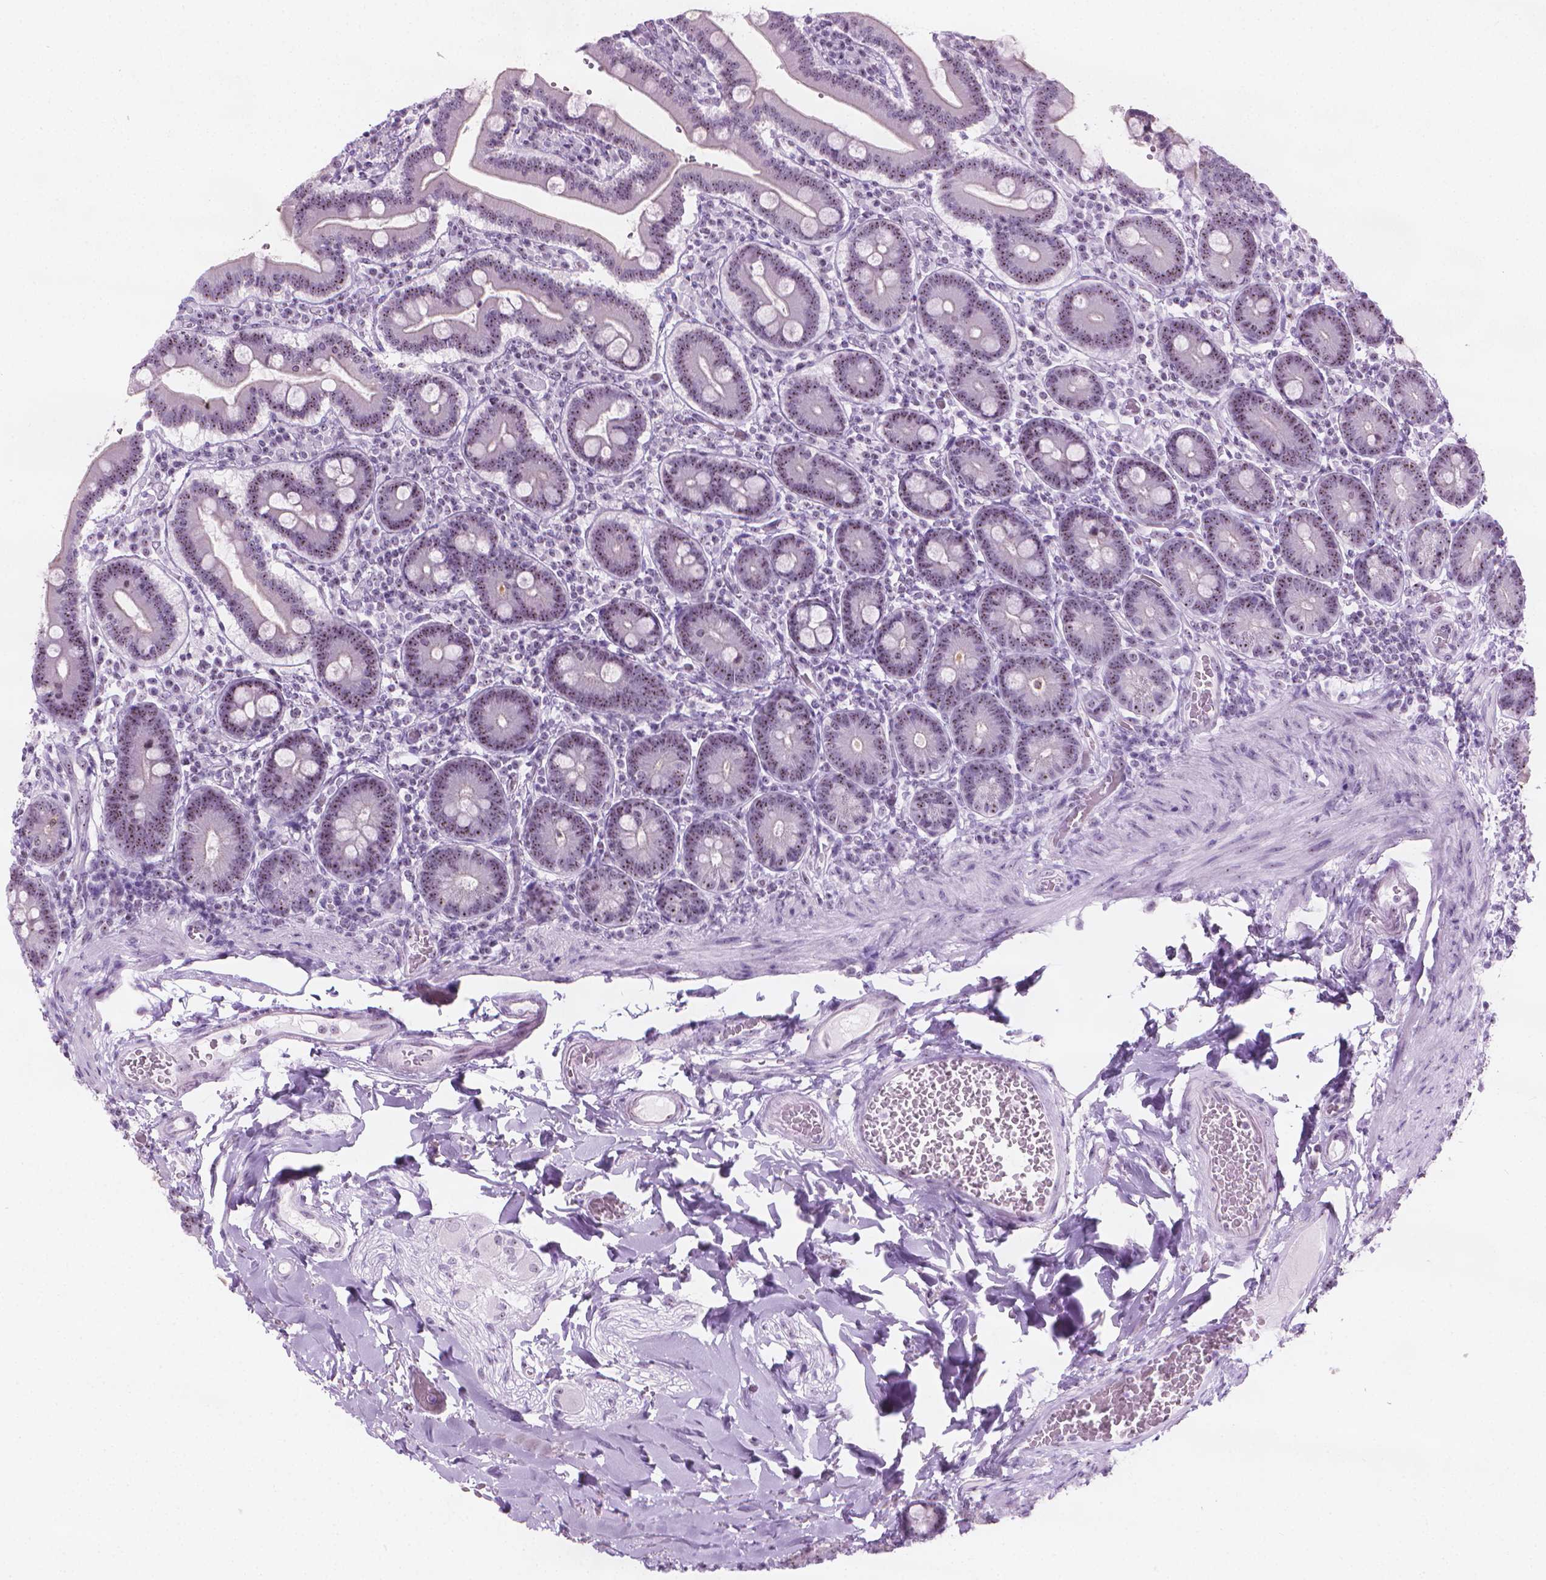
{"staining": {"intensity": "moderate", "quantity": "25%-75%", "location": "nuclear"}, "tissue": "duodenum", "cell_type": "Glandular cells", "image_type": "normal", "snomed": [{"axis": "morphology", "description": "Normal tissue, NOS"}, {"axis": "topography", "description": "Duodenum"}], "caption": "About 25%-75% of glandular cells in benign duodenum display moderate nuclear protein staining as visualized by brown immunohistochemical staining.", "gene": "NOL7", "patient": {"sex": "female", "age": 62}}